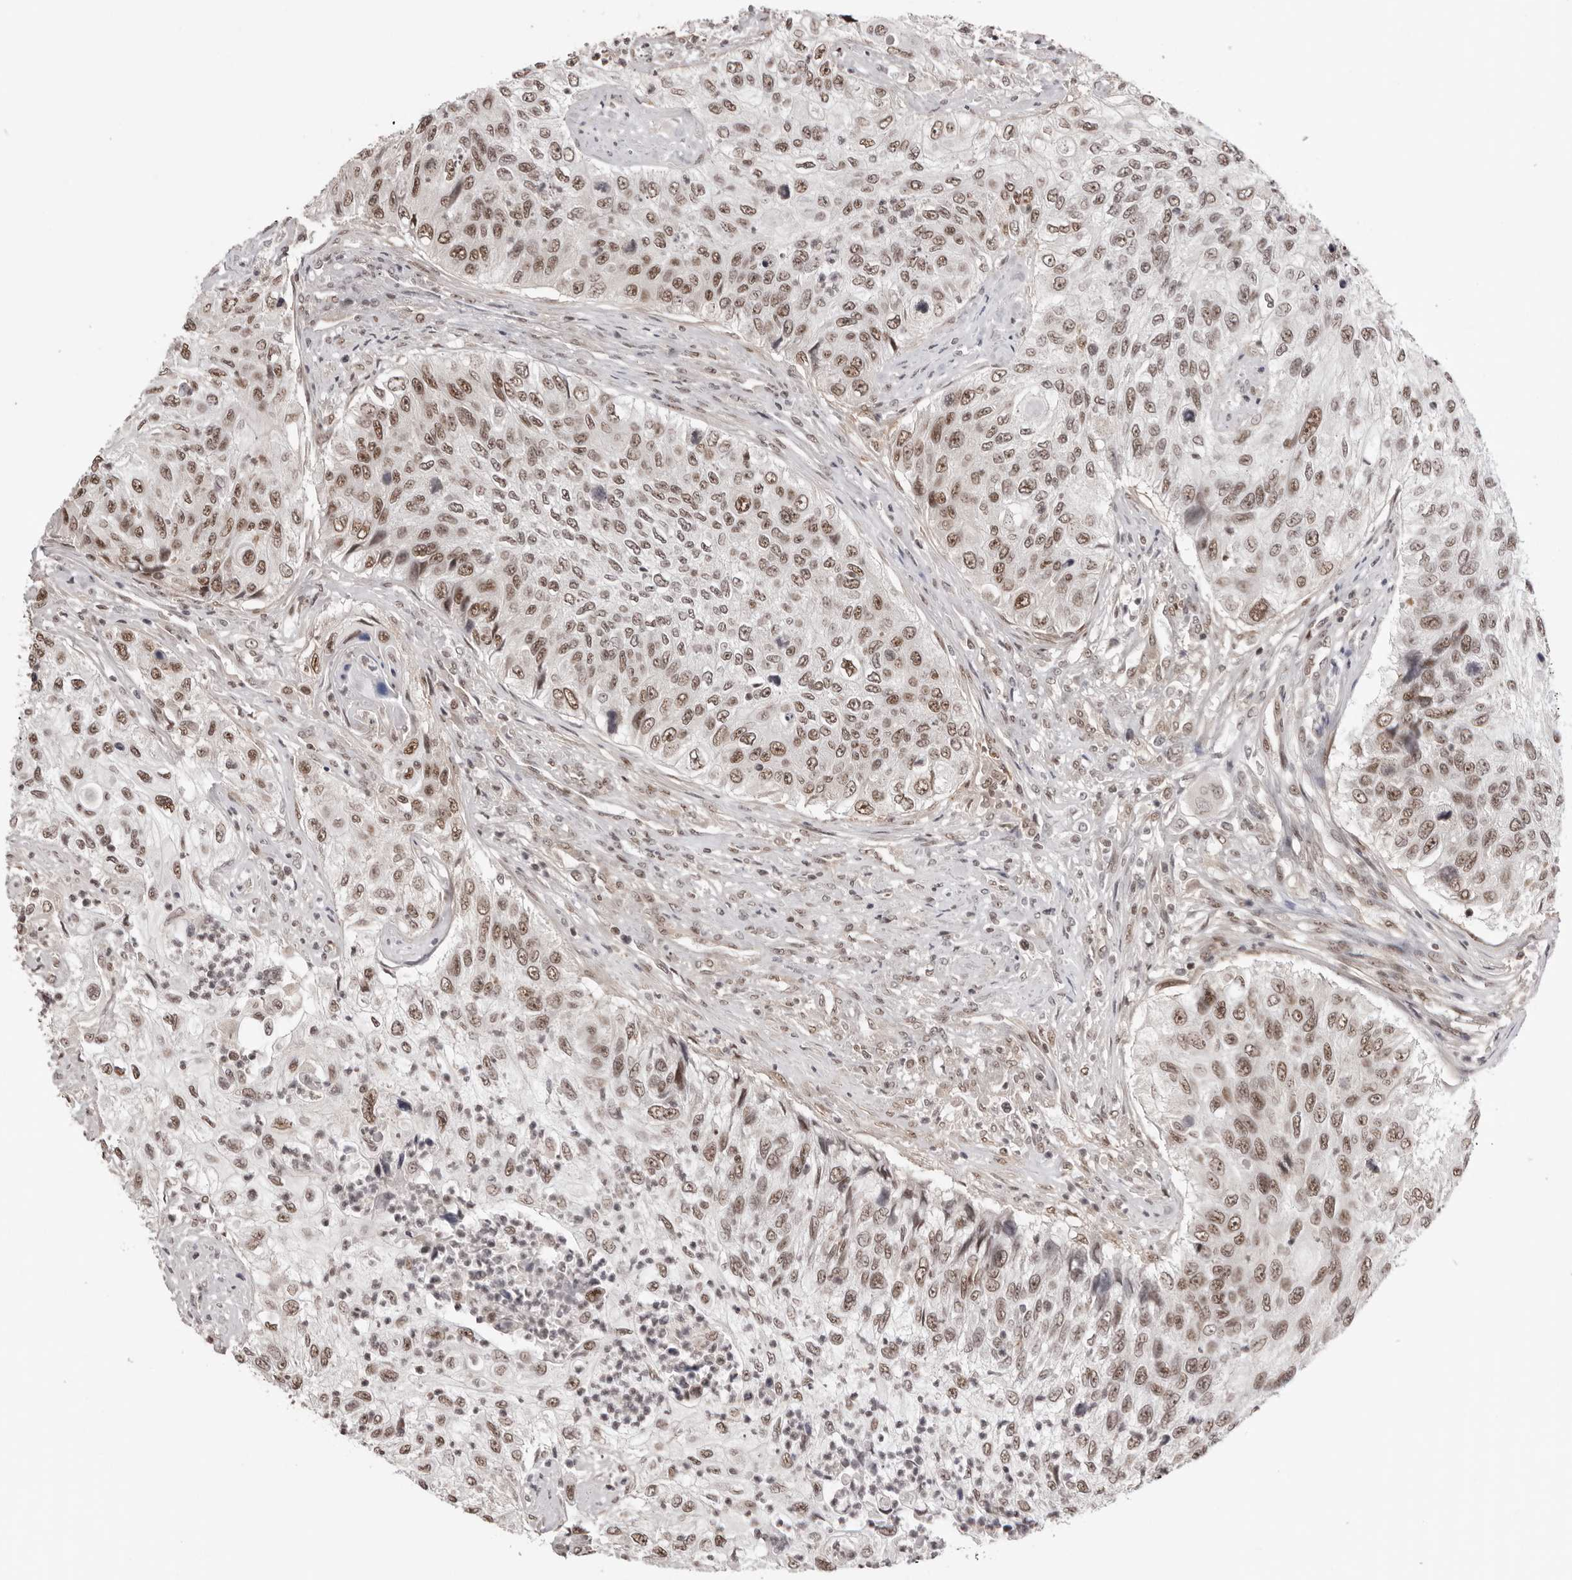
{"staining": {"intensity": "moderate", "quantity": ">75%", "location": "nuclear"}, "tissue": "urothelial cancer", "cell_type": "Tumor cells", "image_type": "cancer", "snomed": [{"axis": "morphology", "description": "Urothelial carcinoma, High grade"}, {"axis": "topography", "description": "Urinary bladder"}], "caption": "IHC micrograph of neoplastic tissue: urothelial carcinoma (high-grade) stained using IHC exhibits medium levels of moderate protein expression localized specifically in the nuclear of tumor cells, appearing as a nuclear brown color.", "gene": "SDE2", "patient": {"sex": "female", "age": 60}}